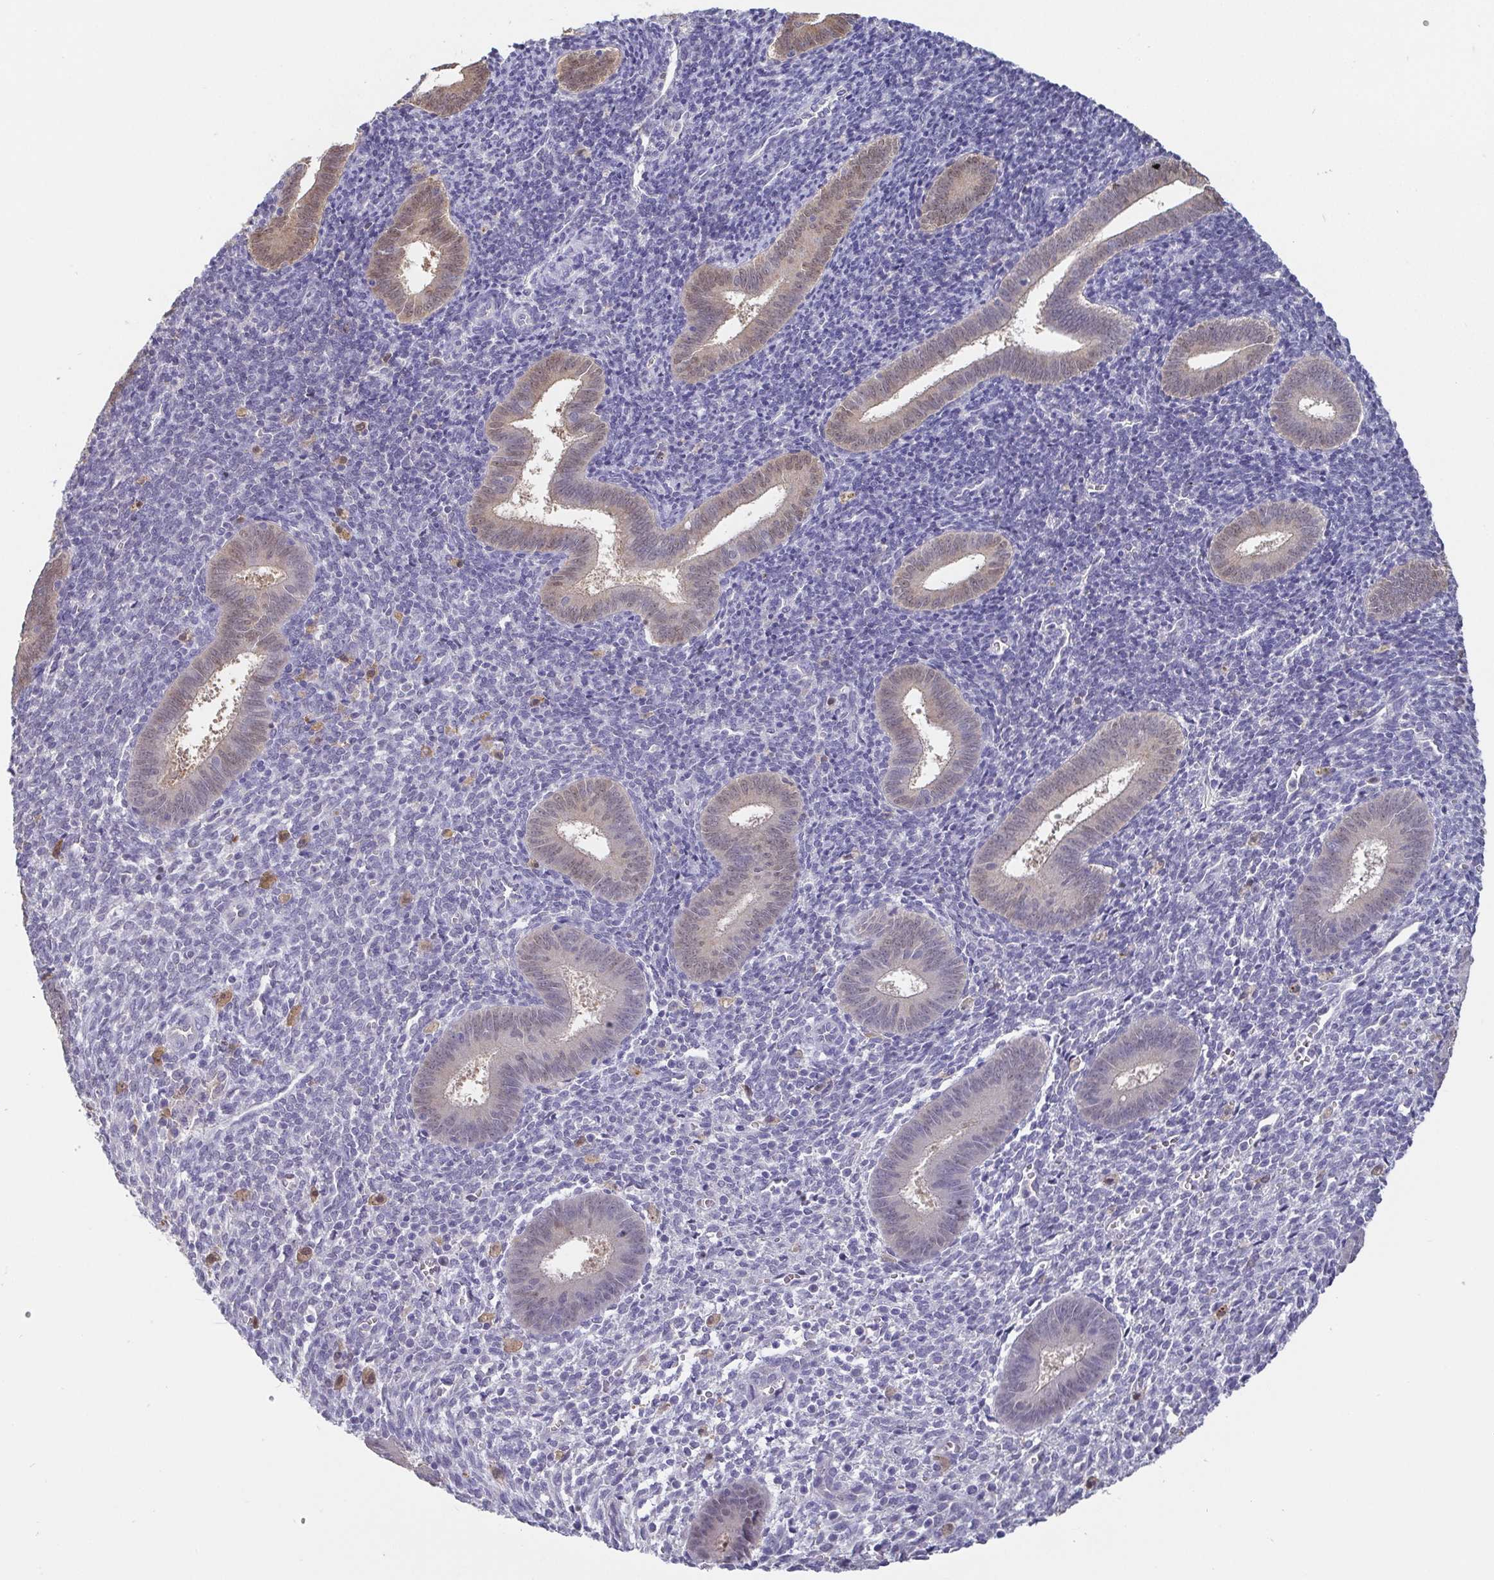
{"staining": {"intensity": "negative", "quantity": "none", "location": "none"}, "tissue": "endometrium", "cell_type": "Cells in endometrial stroma", "image_type": "normal", "snomed": [{"axis": "morphology", "description": "Normal tissue, NOS"}, {"axis": "topography", "description": "Endometrium"}], "caption": "Protein analysis of benign endometrium demonstrates no significant staining in cells in endometrial stroma. (Stains: DAB (3,3'-diaminobenzidine) IHC with hematoxylin counter stain, Microscopy: brightfield microscopy at high magnification).", "gene": "IDH1", "patient": {"sex": "female", "age": 25}}